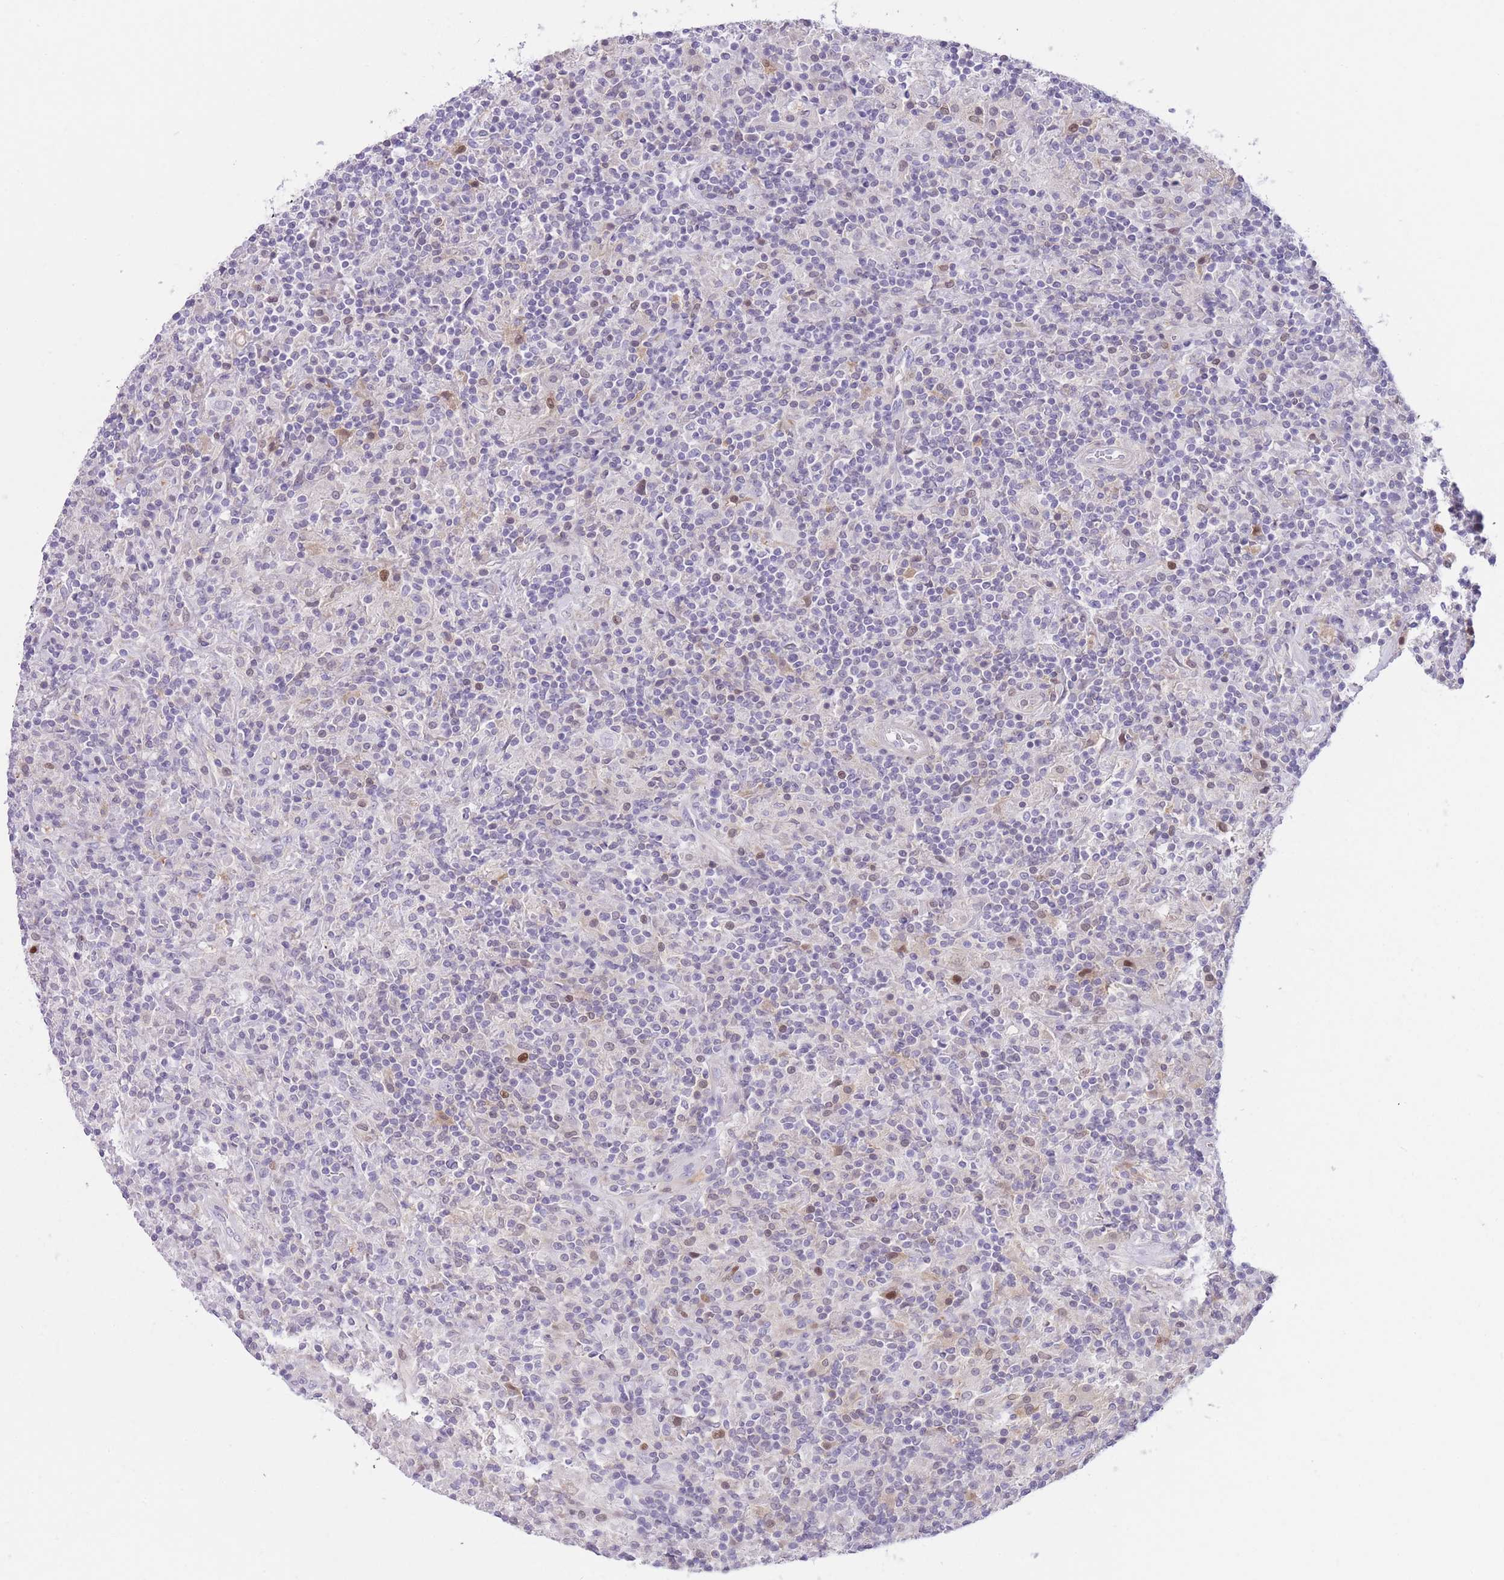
{"staining": {"intensity": "negative", "quantity": "none", "location": "none"}, "tissue": "lymphoma", "cell_type": "Tumor cells", "image_type": "cancer", "snomed": [{"axis": "morphology", "description": "Hodgkin's disease, NOS"}, {"axis": "topography", "description": "Lymph node"}], "caption": "A micrograph of human lymphoma is negative for staining in tumor cells.", "gene": "OR11H12", "patient": {"sex": "male", "age": 70}}